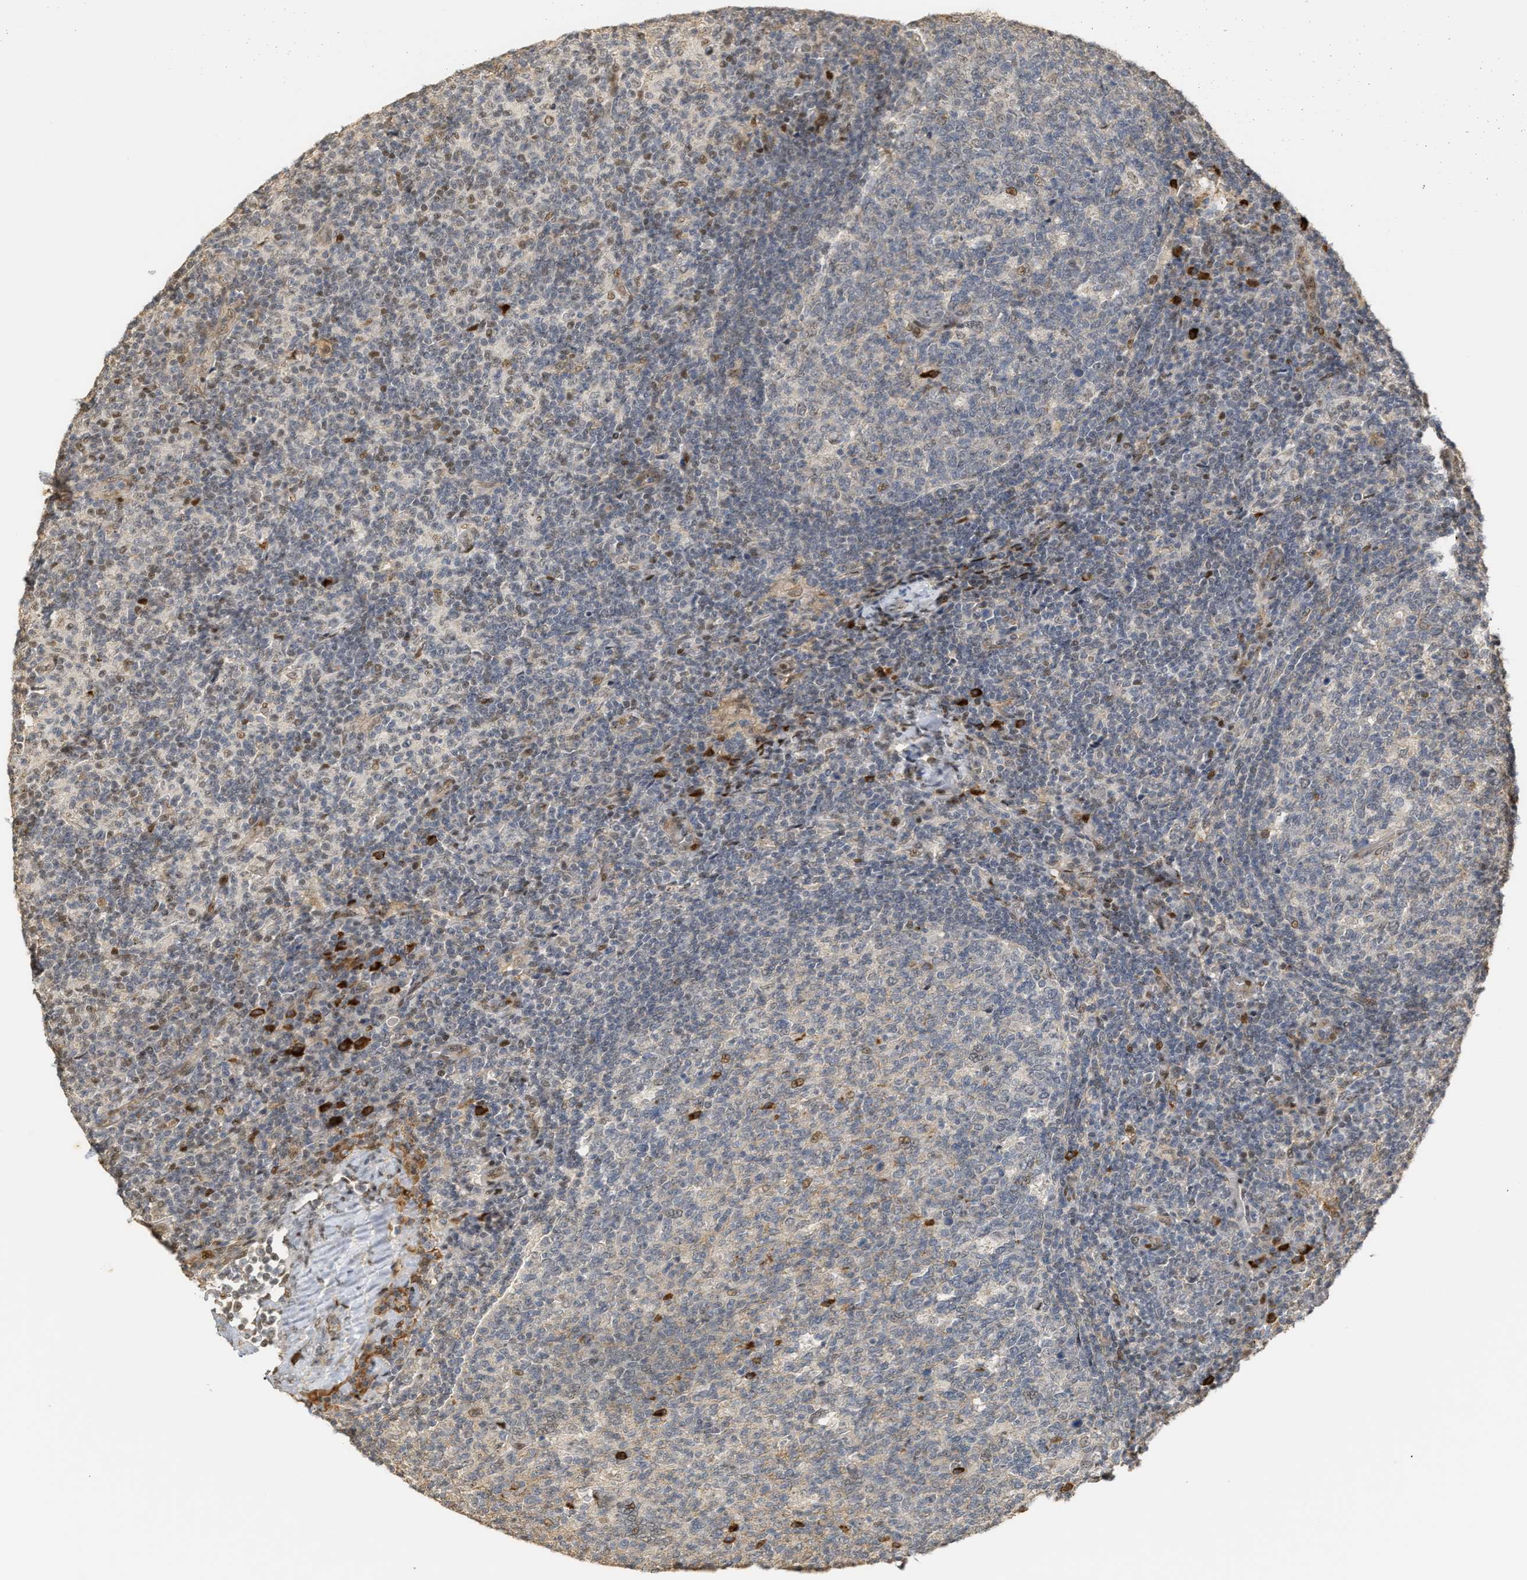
{"staining": {"intensity": "moderate", "quantity": "<25%", "location": "cytoplasmic/membranous"}, "tissue": "lymph node", "cell_type": "Germinal center cells", "image_type": "normal", "snomed": [{"axis": "morphology", "description": "Normal tissue, NOS"}, {"axis": "morphology", "description": "Inflammation, NOS"}, {"axis": "topography", "description": "Lymph node"}], "caption": "The histopathology image demonstrates staining of normal lymph node, revealing moderate cytoplasmic/membranous protein expression (brown color) within germinal center cells. The protein of interest is shown in brown color, while the nuclei are stained blue.", "gene": "ZFAND5", "patient": {"sex": "male", "age": 55}}